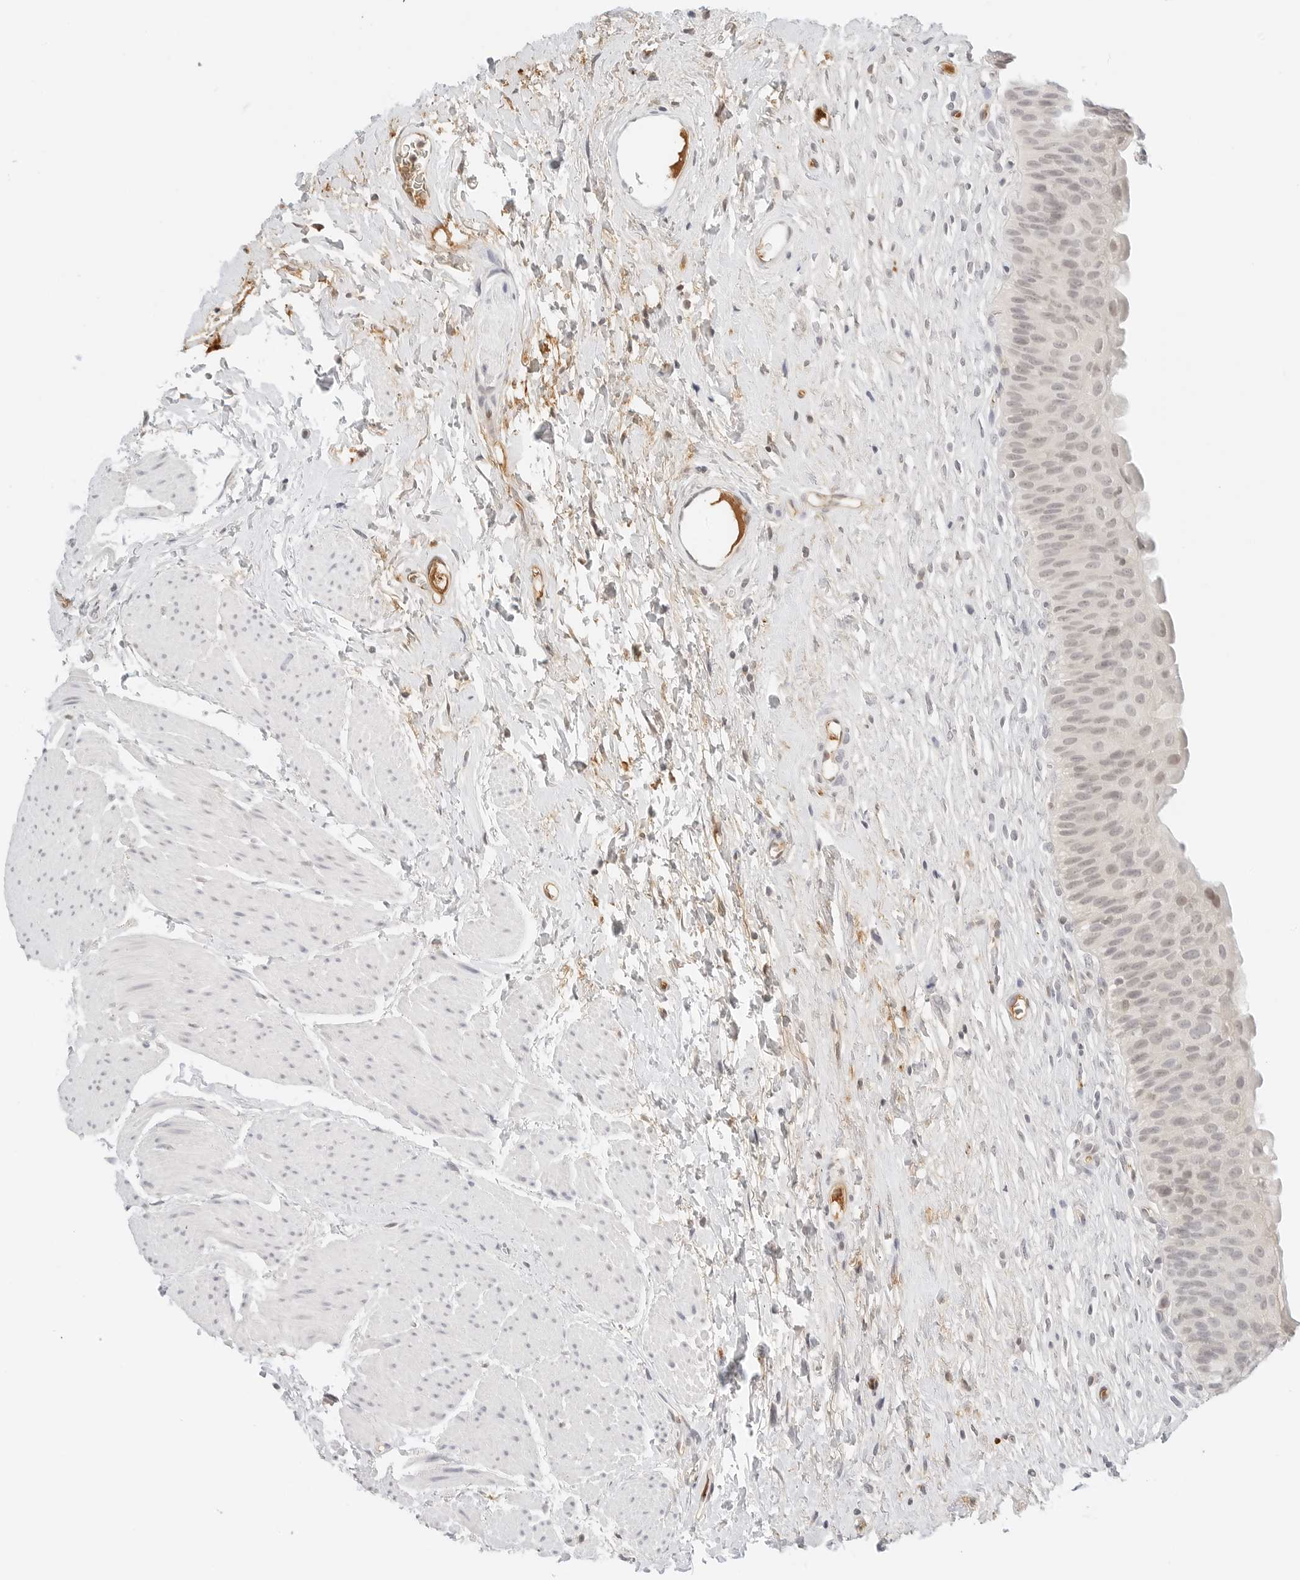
{"staining": {"intensity": "weak", "quantity": "<25%", "location": "nuclear"}, "tissue": "urinary bladder", "cell_type": "Urothelial cells", "image_type": "normal", "snomed": [{"axis": "morphology", "description": "Normal tissue, NOS"}, {"axis": "topography", "description": "Urinary bladder"}], "caption": "Immunohistochemistry photomicrograph of unremarkable urinary bladder: human urinary bladder stained with DAB reveals no significant protein positivity in urothelial cells. The staining was performed using DAB to visualize the protein expression in brown, while the nuclei were stained in blue with hematoxylin (Magnification: 20x).", "gene": "NEO1", "patient": {"sex": "male", "age": 74}}